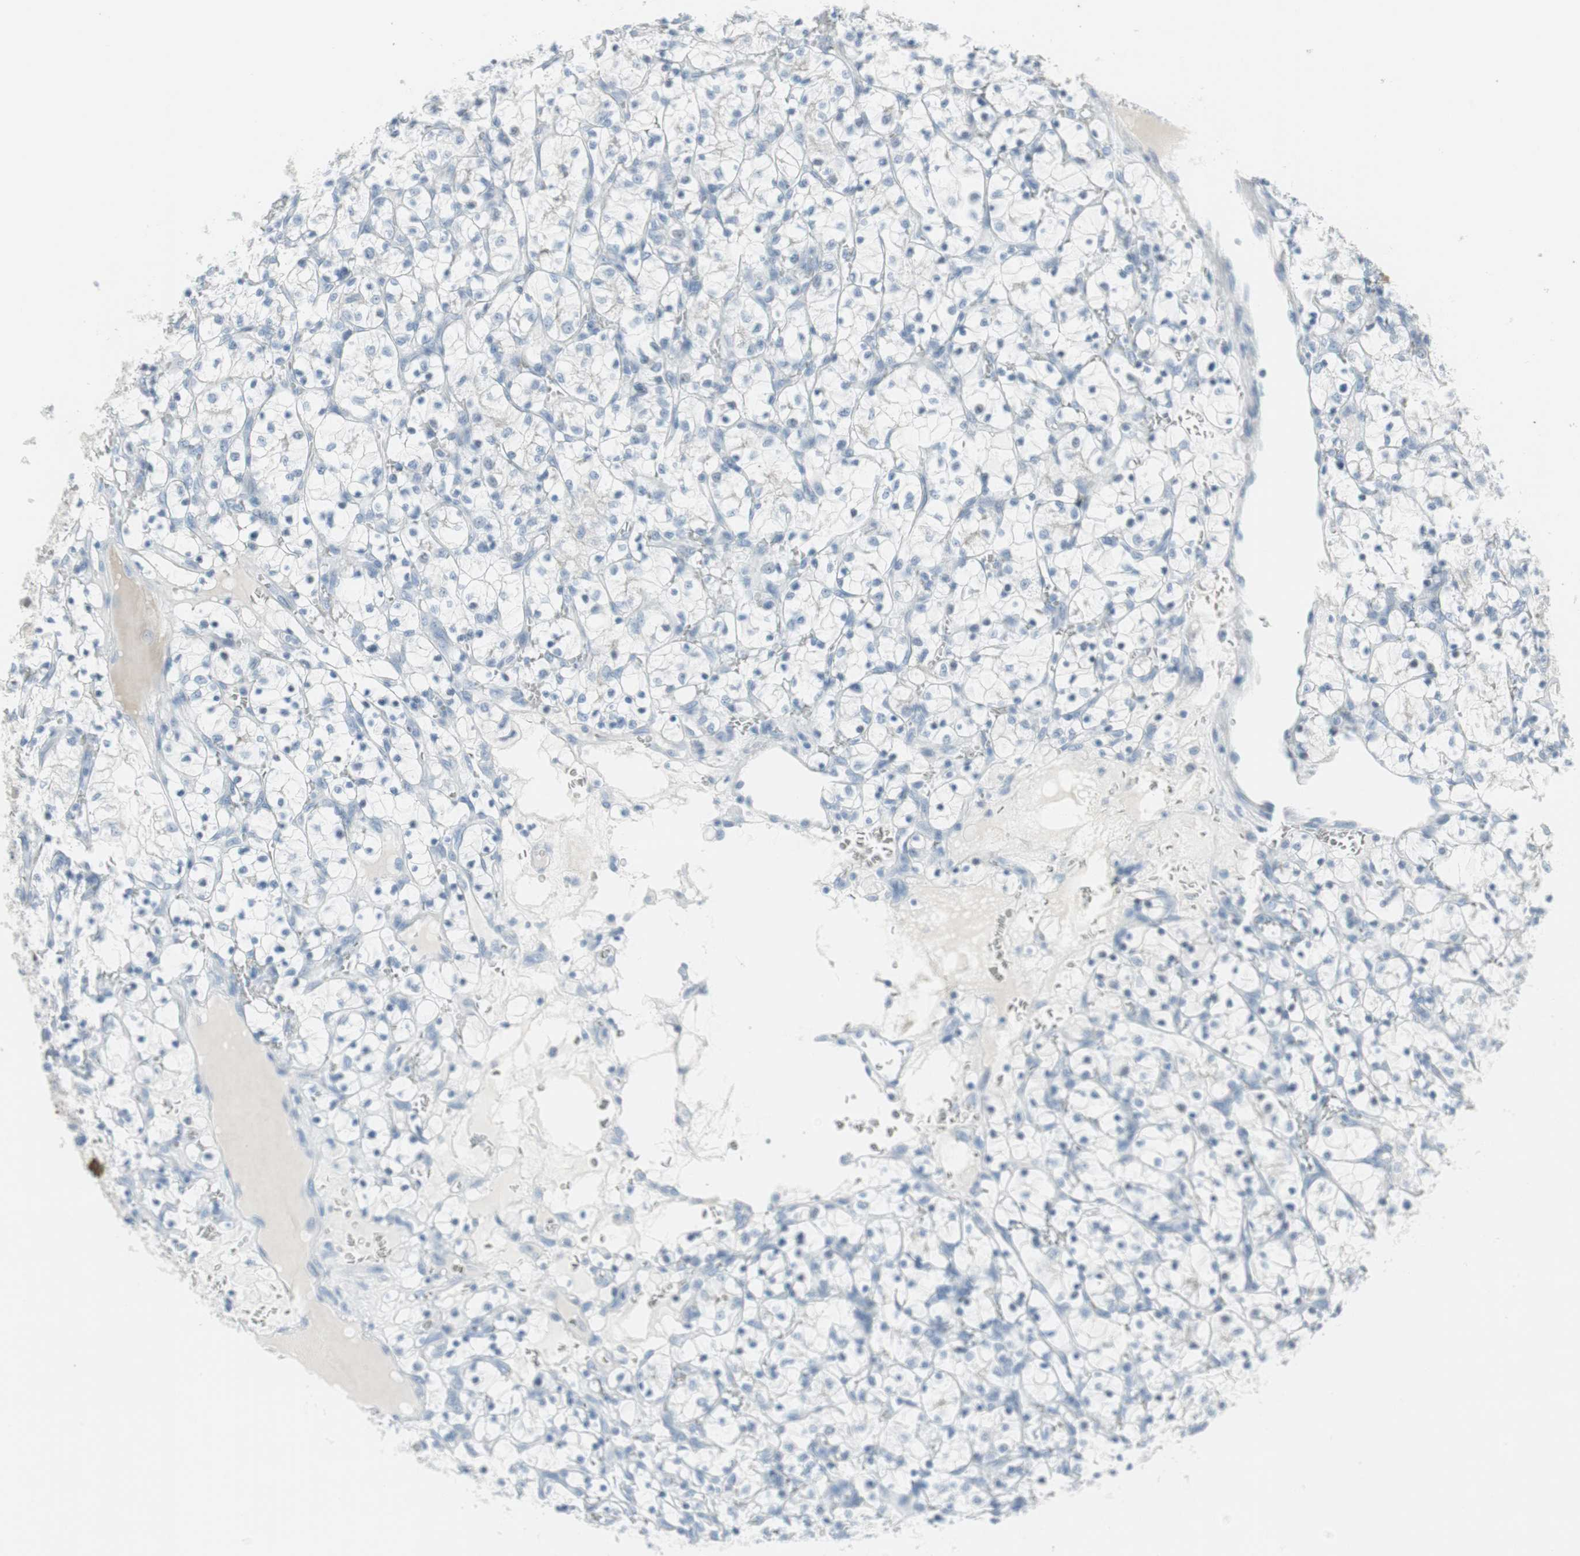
{"staining": {"intensity": "negative", "quantity": "none", "location": "none"}, "tissue": "renal cancer", "cell_type": "Tumor cells", "image_type": "cancer", "snomed": [{"axis": "morphology", "description": "Adenocarcinoma, NOS"}, {"axis": "topography", "description": "Kidney"}], "caption": "High magnification brightfield microscopy of renal adenocarcinoma stained with DAB (brown) and counterstained with hematoxylin (blue): tumor cells show no significant expression.", "gene": "AGR2", "patient": {"sex": "female", "age": 69}}